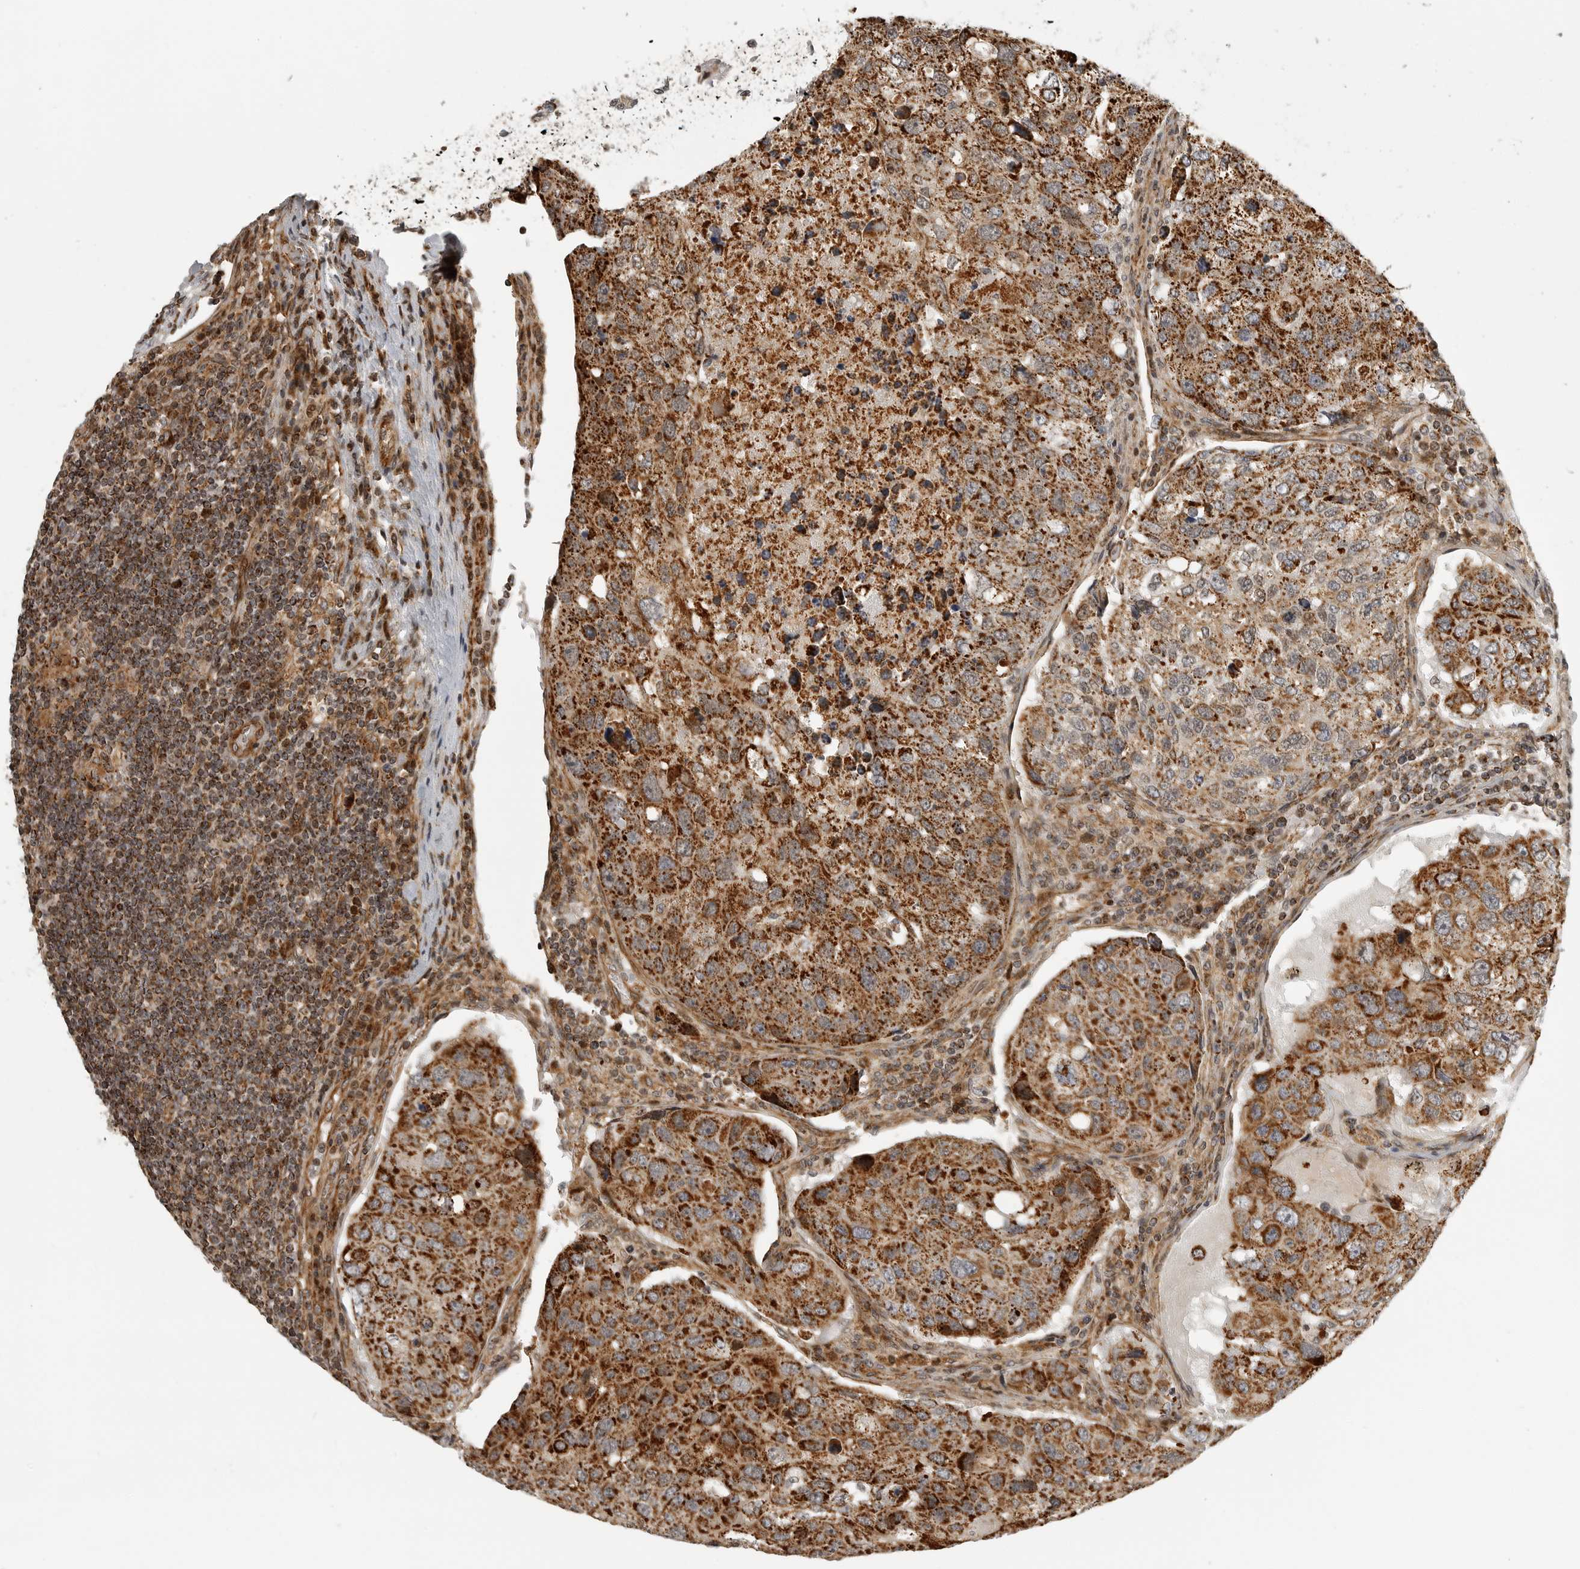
{"staining": {"intensity": "strong", "quantity": ">75%", "location": "cytoplasmic/membranous"}, "tissue": "urothelial cancer", "cell_type": "Tumor cells", "image_type": "cancer", "snomed": [{"axis": "morphology", "description": "Urothelial carcinoma, High grade"}, {"axis": "topography", "description": "Lymph node"}, {"axis": "topography", "description": "Urinary bladder"}], "caption": "Protein staining by immunohistochemistry exhibits strong cytoplasmic/membranous expression in about >75% of tumor cells in high-grade urothelial carcinoma.", "gene": "NARS2", "patient": {"sex": "male", "age": 51}}